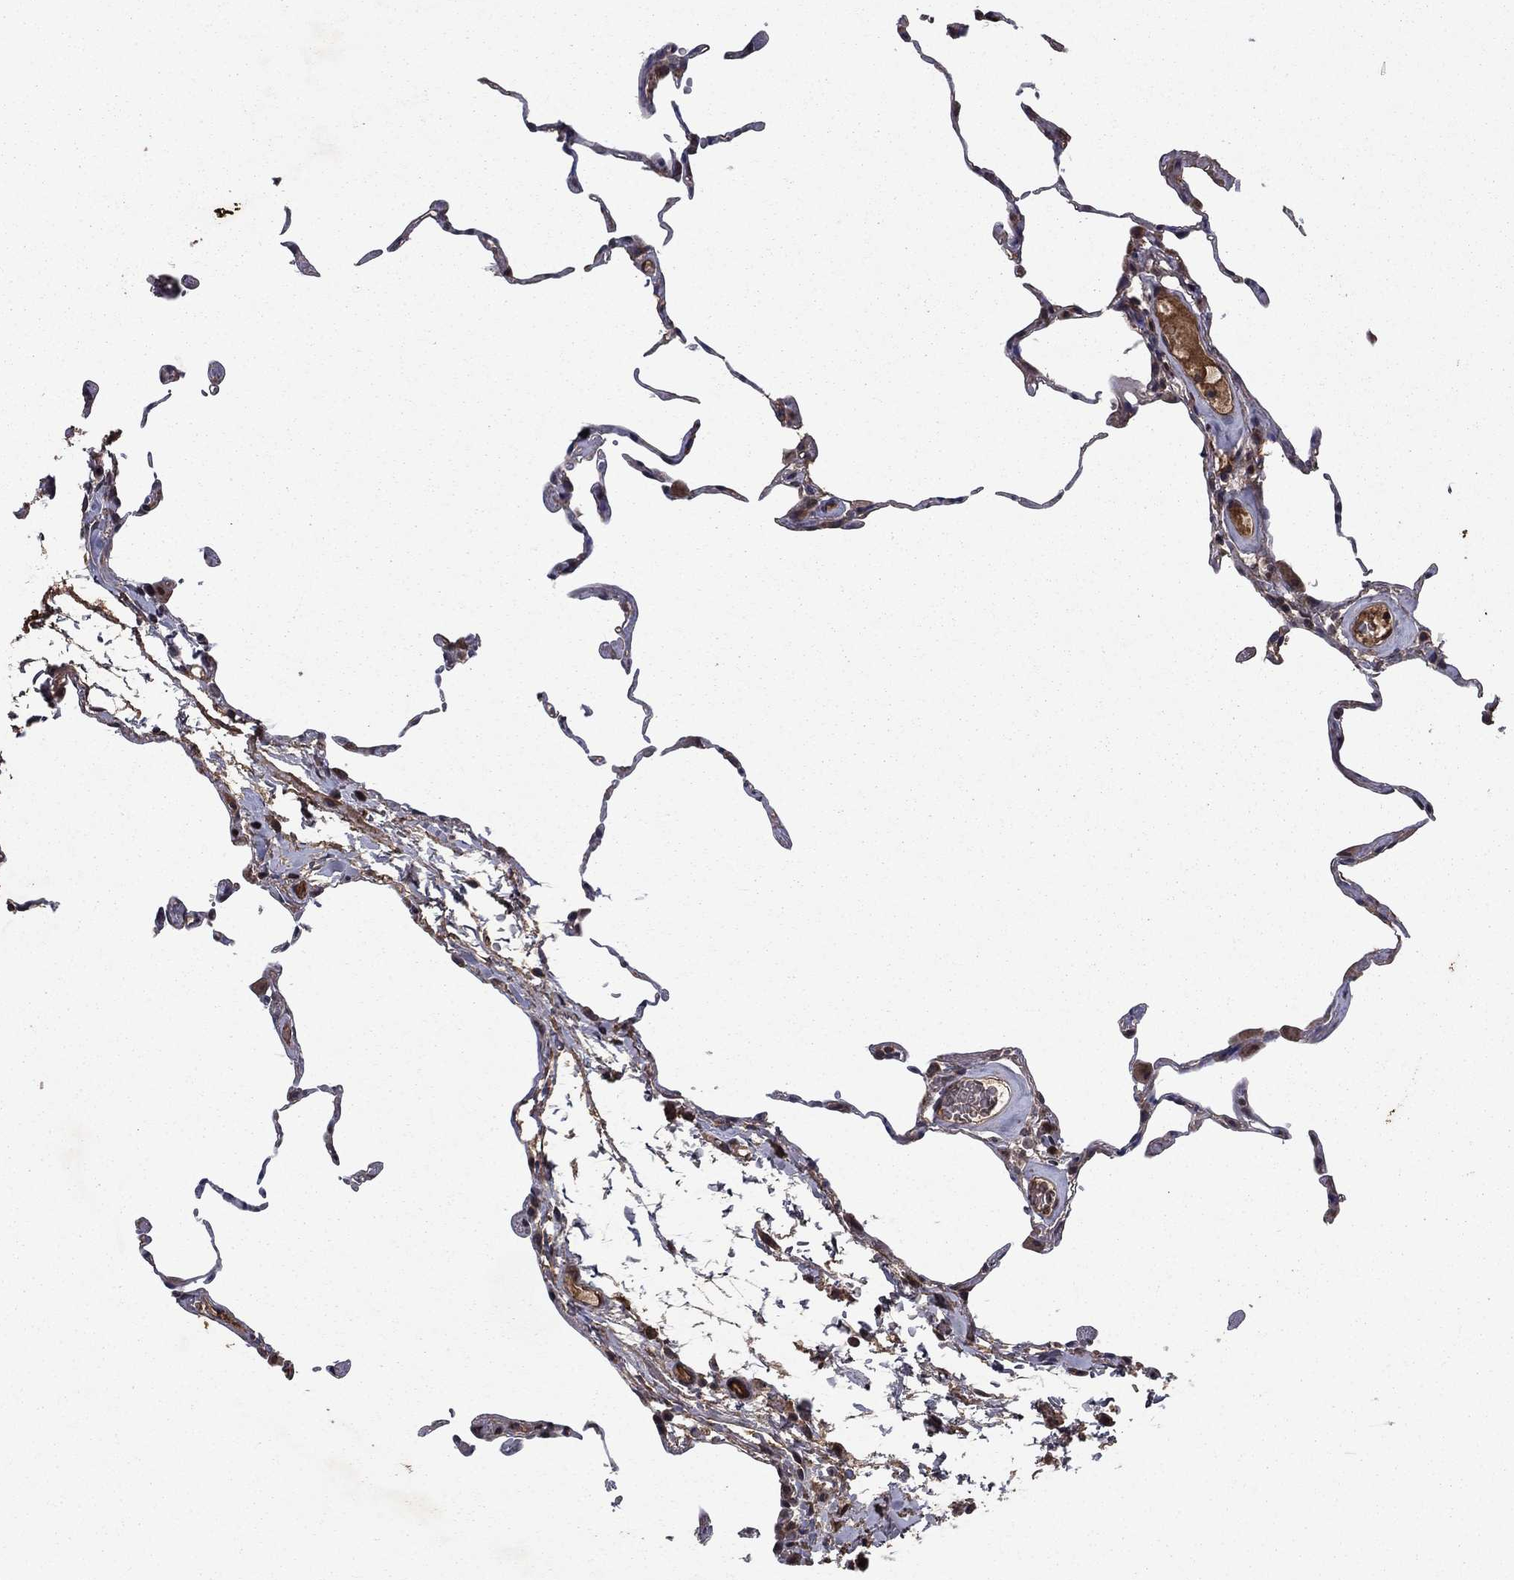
{"staining": {"intensity": "negative", "quantity": "none", "location": "none"}, "tissue": "lung", "cell_type": "Alveolar cells", "image_type": "normal", "snomed": [{"axis": "morphology", "description": "Normal tissue, NOS"}, {"axis": "topography", "description": "Lung"}], "caption": "Immunohistochemistry (IHC) of benign human lung demonstrates no staining in alveolar cells.", "gene": "DHRS1", "patient": {"sex": "female", "age": 57}}